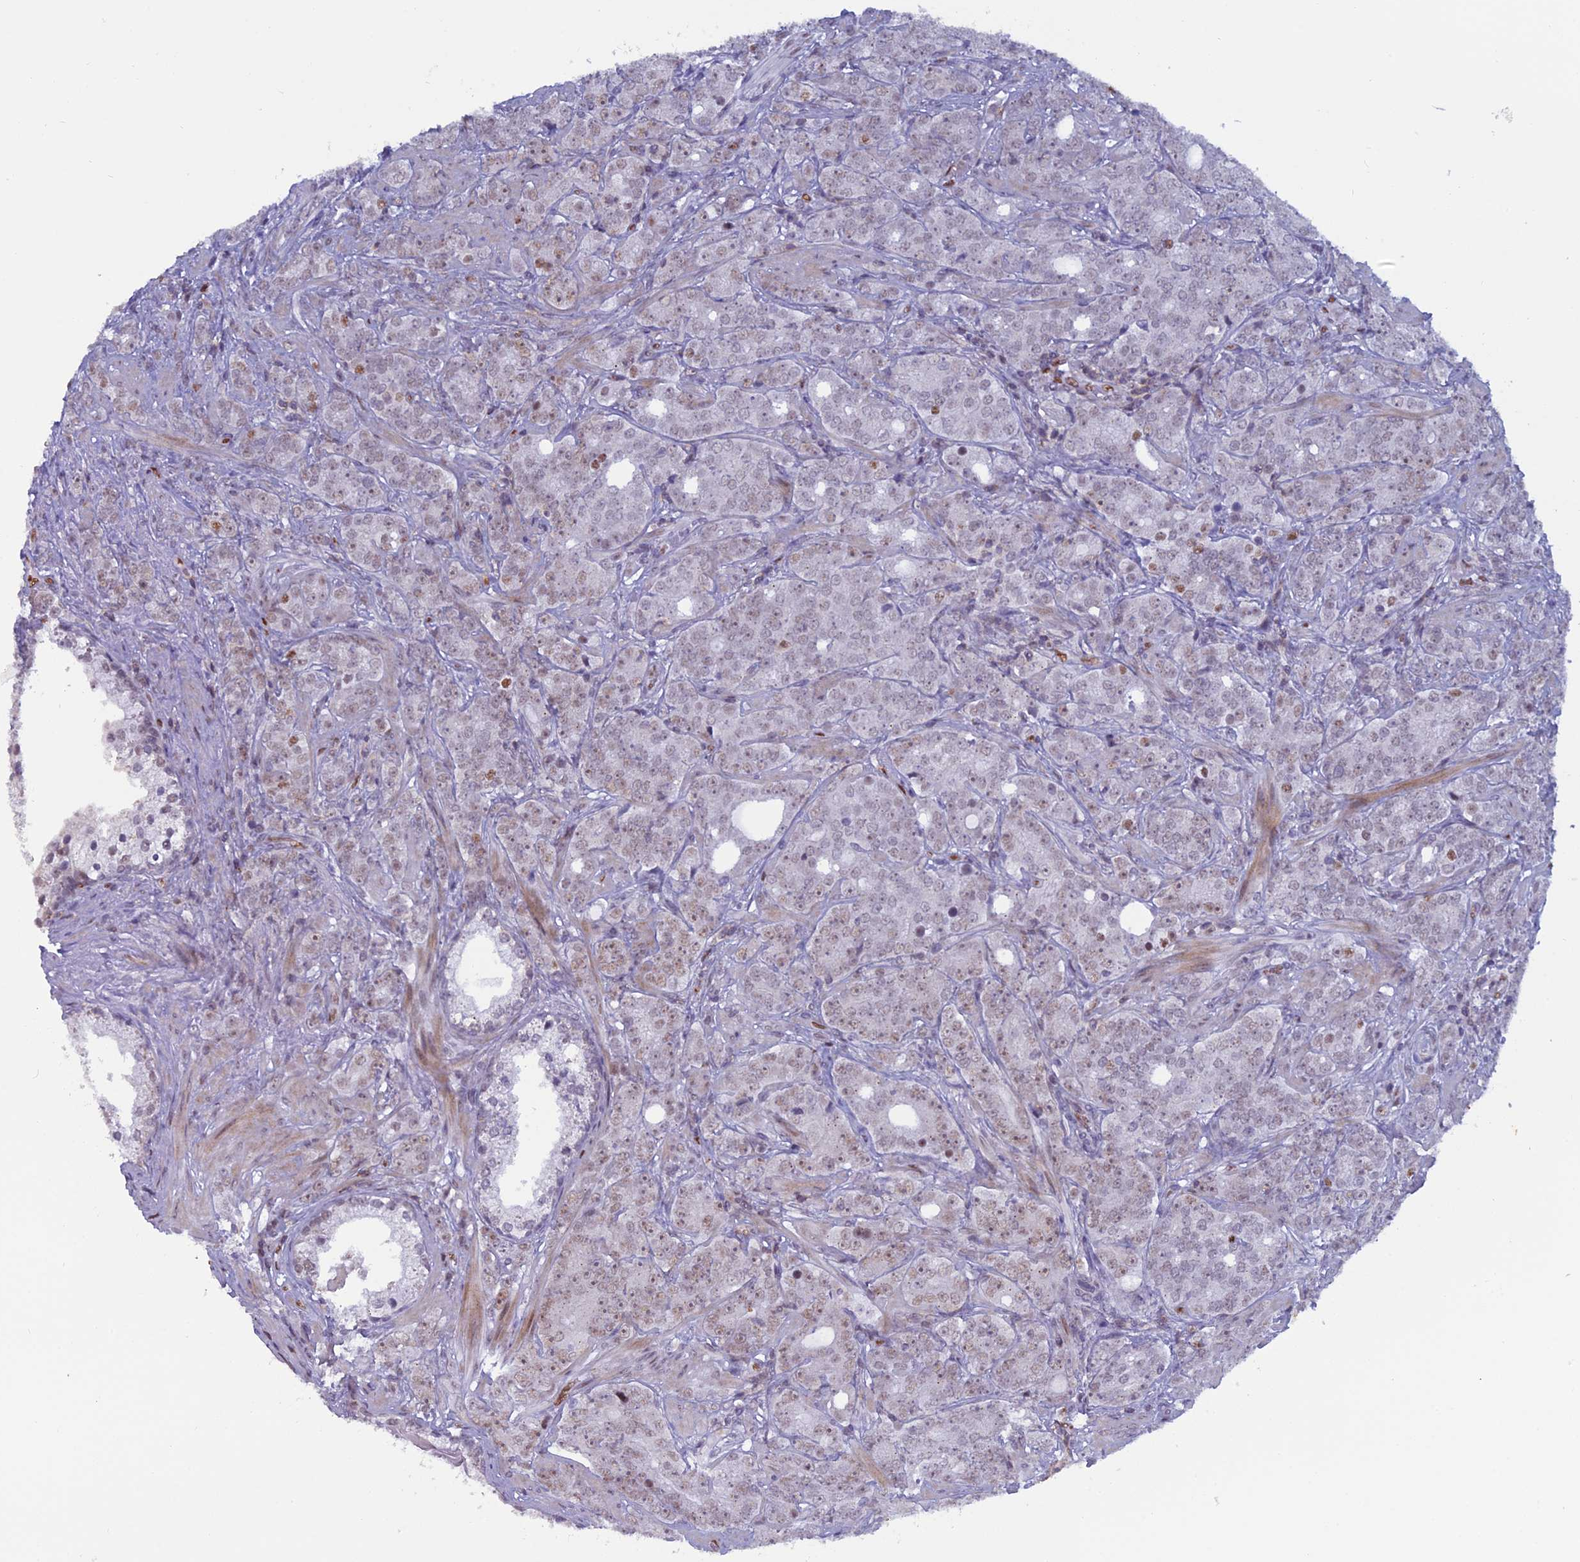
{"staining": {"intensity": "weak", "quantity": ">75%", "location": "nuclear"}, "tissue": "prostate cancer", "cell_type": "Tumor cells", "image_type": "cancer", "snomed": [{"axis": "morphology", "description": "Adenocarcinoma, High grade"}, {"axis": "topography", "description": "Prostate"}], "caption": "A high-resolution histopathology image shows IHC staining of prostate cancer (adenocarcinoma (high-grade)), which displays weak nuclear expression in approximately >75% of tumor cells.", "gene": "NOL4L", "patient": {"sex": "male", "age": 64}}